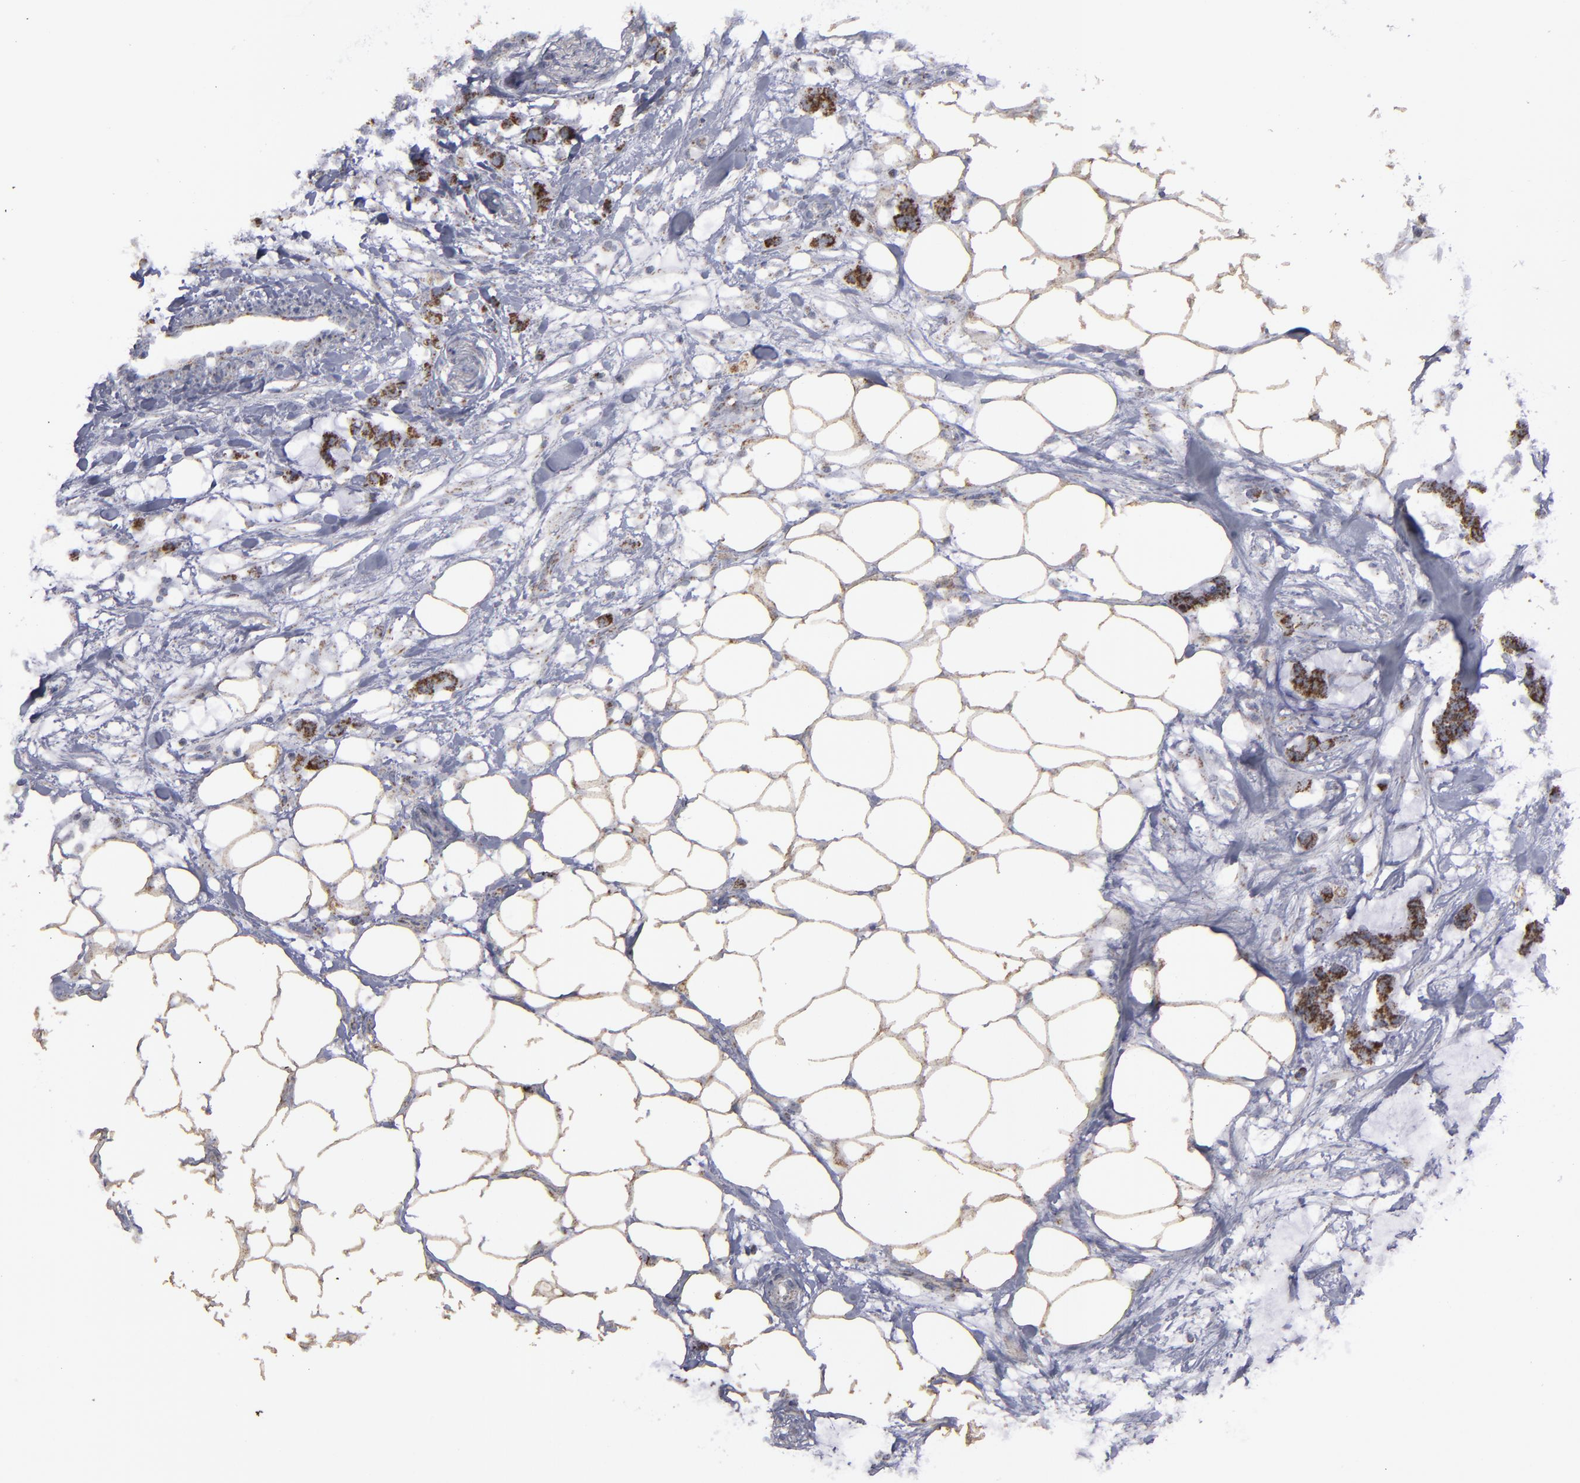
{"staining": {"intensity": "strong", "quantity": ">75%", "location": "cytoplasmic/membranous"}, "tissue": "colorectal cancer", "cell_type": "Tumor cells", "image_type": "cancer", "snomed": [{"axis": "morphology", "description": "Normal tissue, NOS"}, {"axis": "morphology", "description": "Adenocarcinoma, NOS"}, {"axis": "topography", "description": "Colon"}, {"axis": "topography", "description": "Peripheral nerve tissue"}], "caption": "Immunohistochemical staining of colorectal adenocarcinoma reveals strong cytoplasmic/membranous protein positivity in about >75% of tumor cells.", "gene": "MYOM2", "patient": {"sex": "male", "age": 14}}